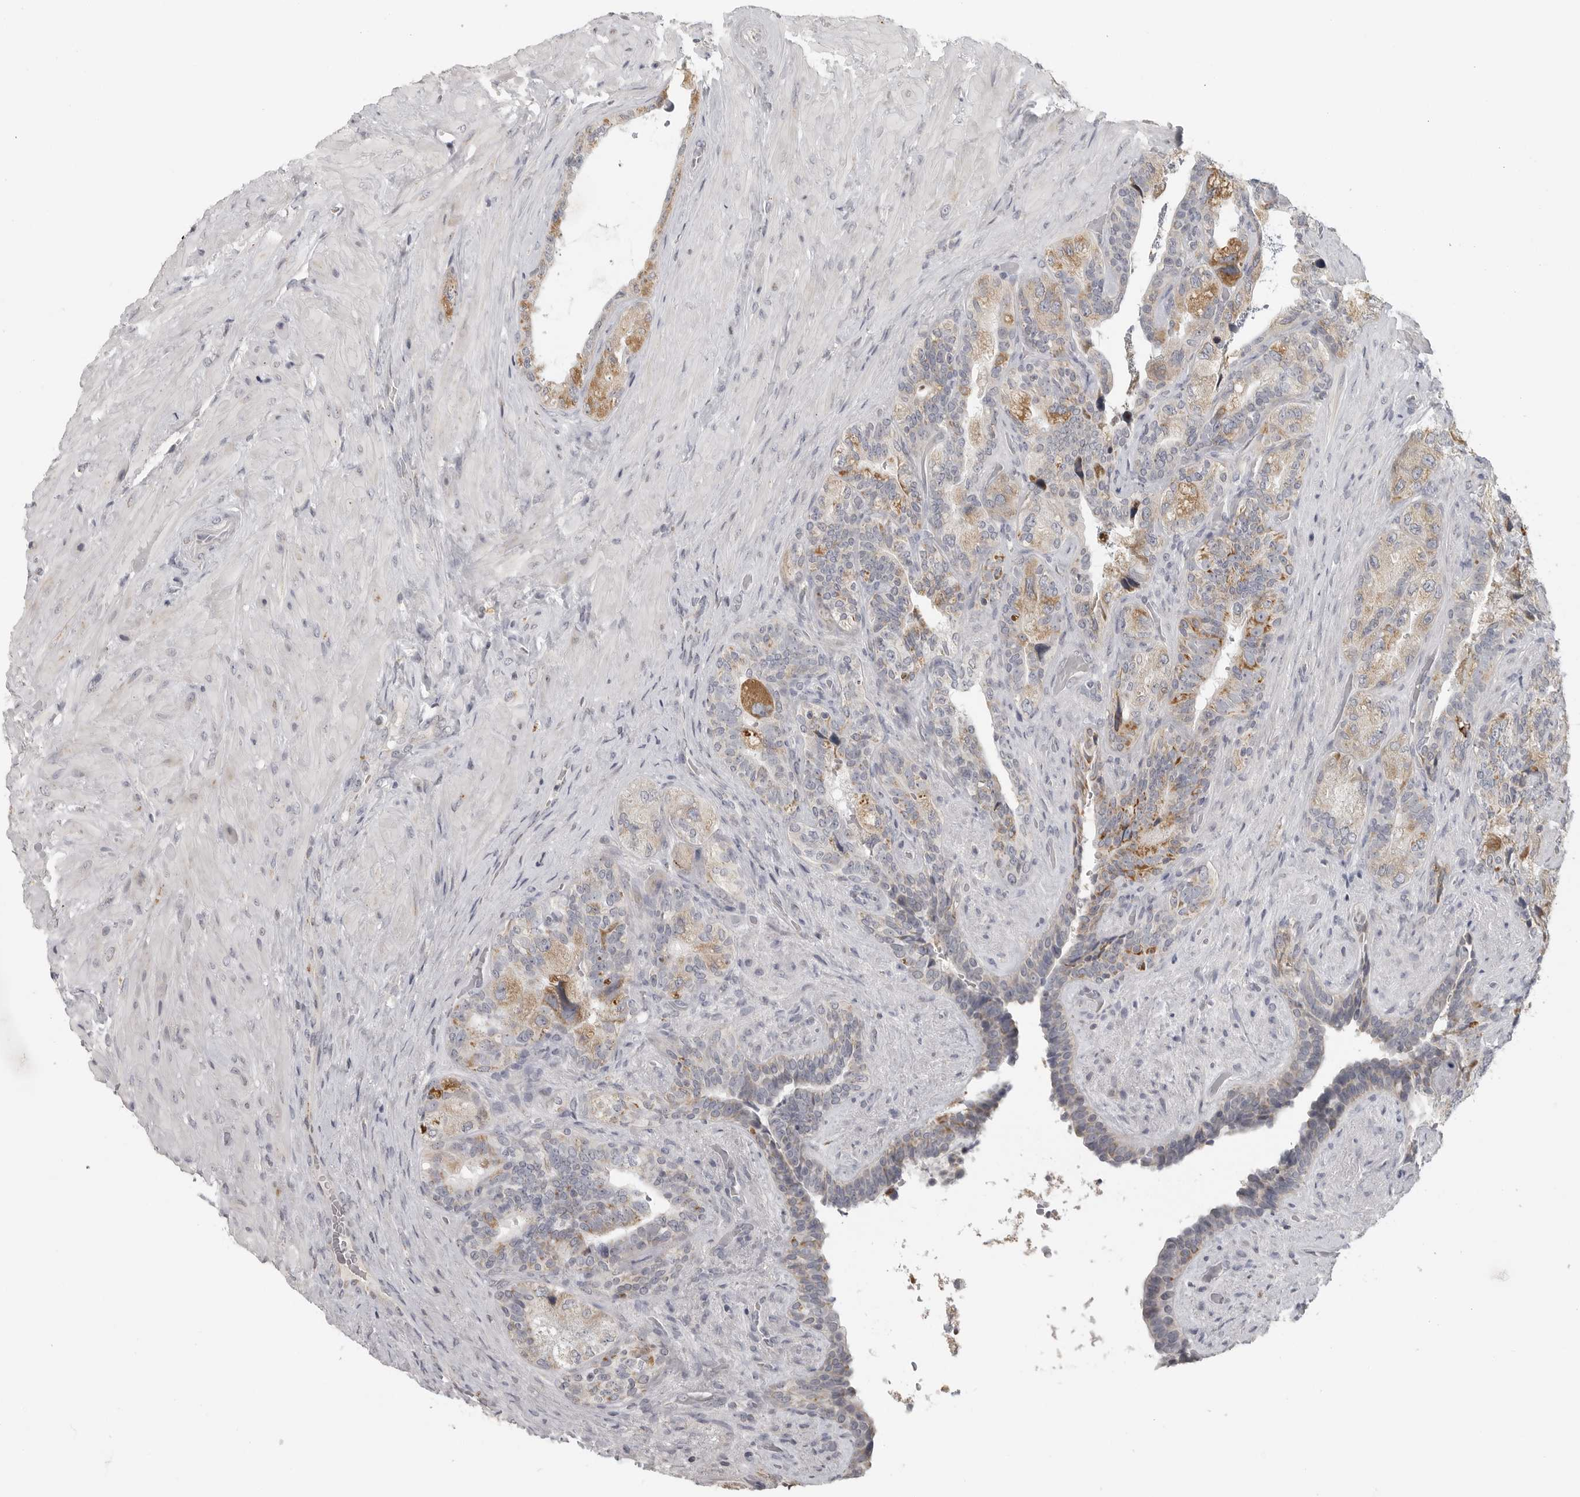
{"staining": {"intensity": "moderate", "quantity": "25%-75%", "location": "cytoplasmic/membranous"}, "tissue": "seminal vesicle", "cell_type": "Glandular cells", "image_type": "normal", "snomed": [{"axis": "morphology", "description": "Normal tissue, NOS"}, {"axis": "topography", "description": "Prostate"}, {"axis": "topography", "description": "Seminal veicle"}], "caption": "Protein expression analysis of unremarkable human seminal vesicle reveals moderate cytoplasmic/membranous positivity in approximately 25%-75% of glandular cells. (brown staining indicates protein expression, while blue staining denotes nuclei).", "gene": "RXFP3", "patient": {"sex": "male", "age": 67}}